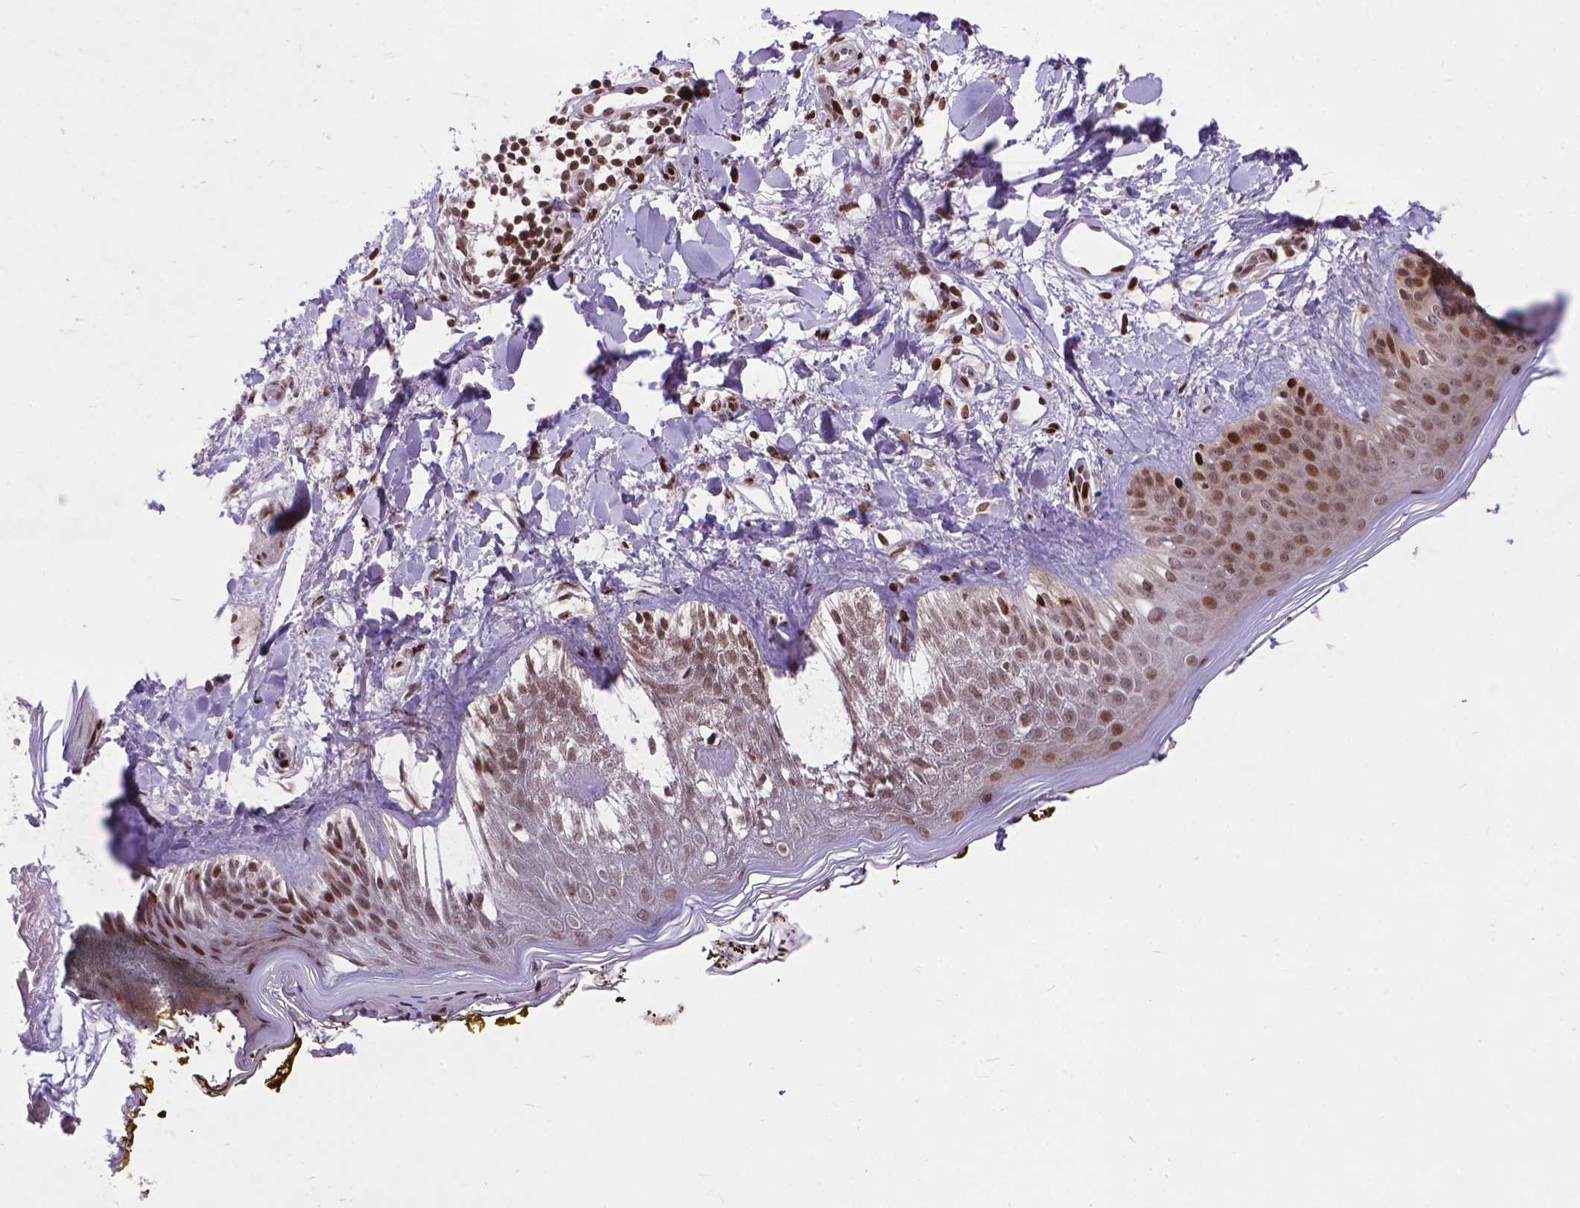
{"staining": {"intensity": "strong", "quantity": ">75%", "location": "nuclear"}, "tissue": "skin", "cell_type": "Fibroblasts", "image_type": "normal", "snomed": [{"axis": "morphology", "description": "Normal tissue, NOS"}, {"axis": "topography", "description": "Skin"}], "caption": "Immunohistochemical staining of benign skin exhibits high levels of strong nuclear positivity in about >75% of fibroblasts.", "gene": "AMER1", "patient": {"sex": "female", "age": 34}}